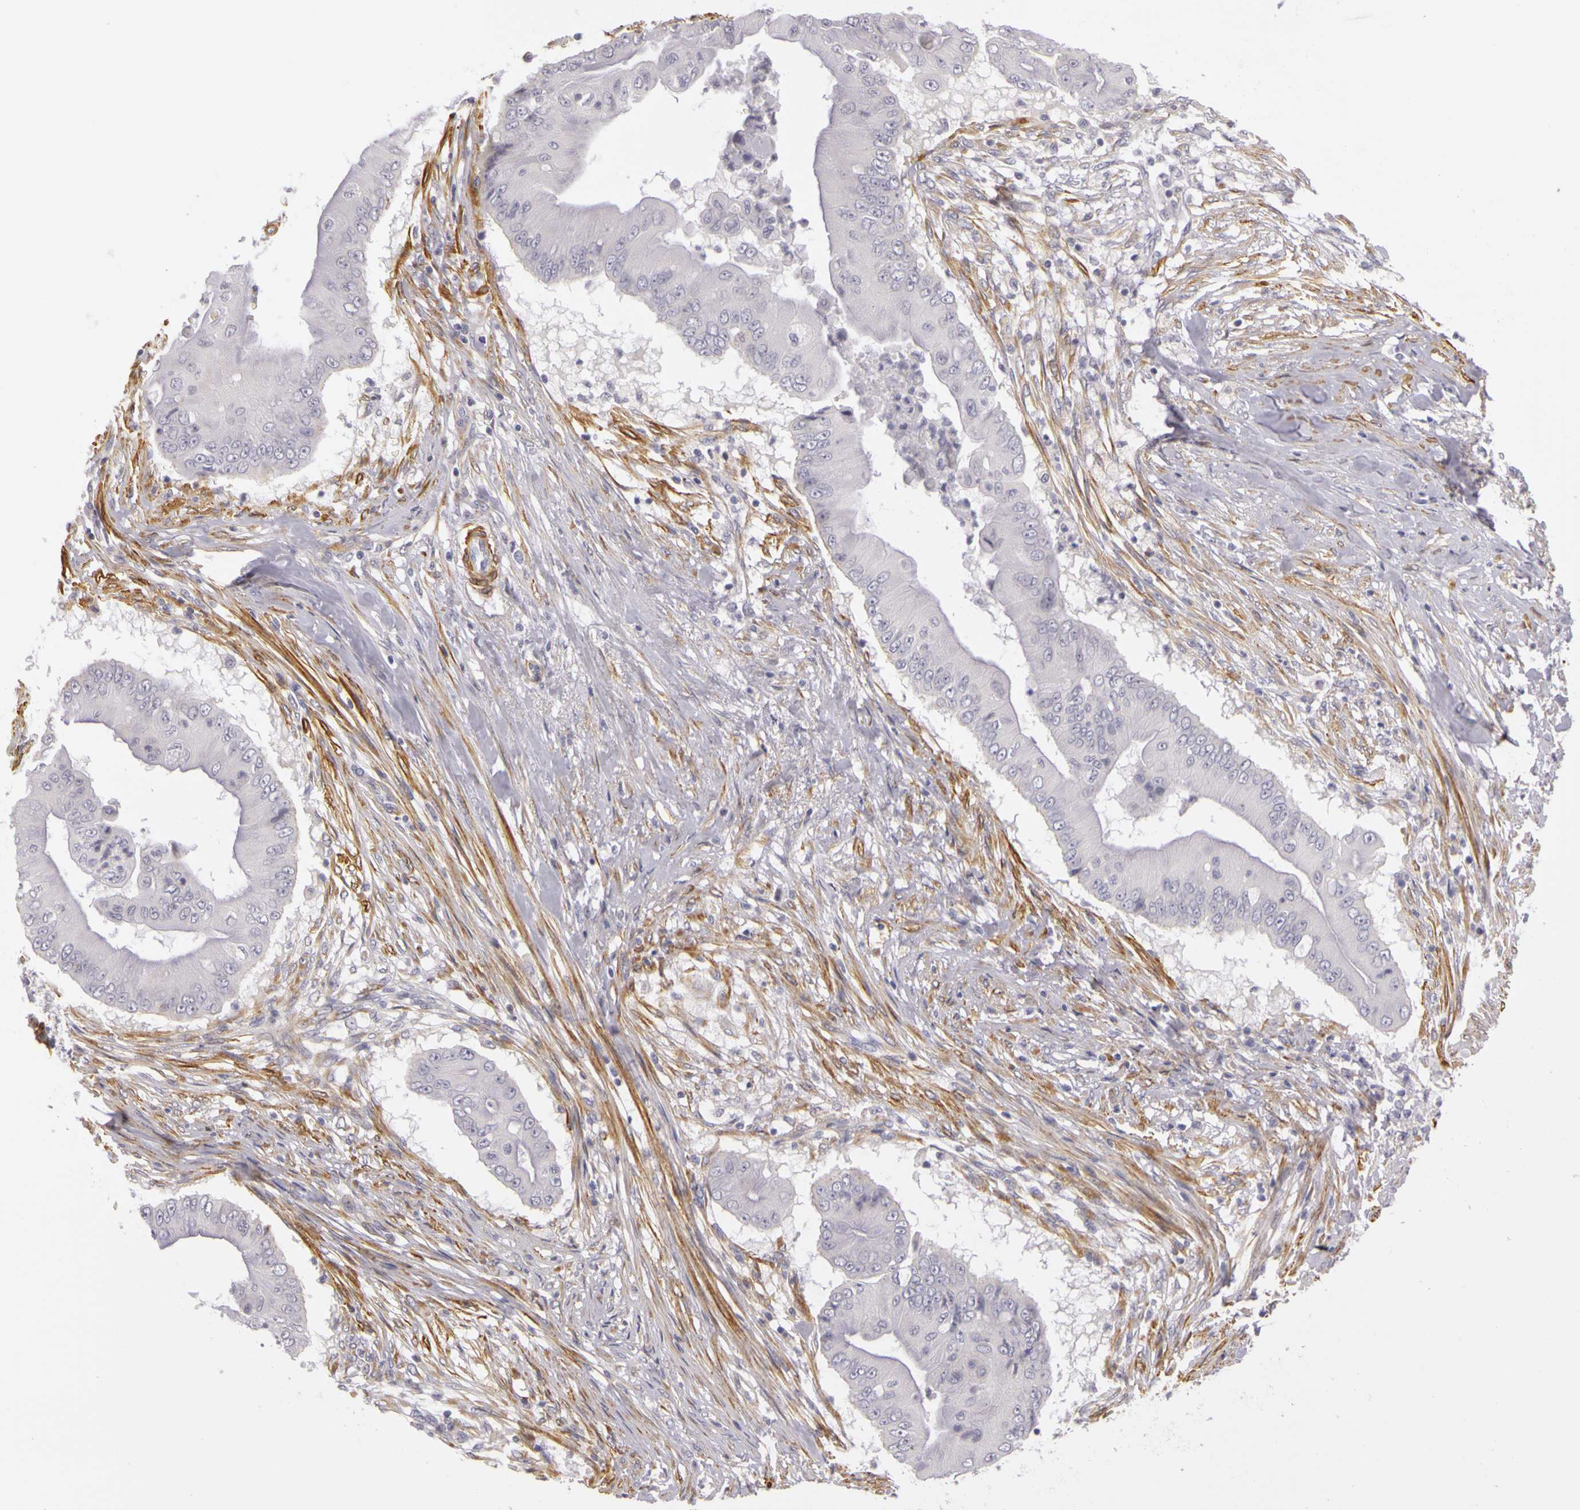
{"staining": {"intensity": "negative", "quantity": "none", "location": "none"}, "tissue": "pancreatic cancer", "cell_type": "Tumor cells", "image_type": "cancer", "snomed": [{"axis": "morphology", "description": "Adenocarcinoma, NOS"}, {"axis": "topography", "description": "Pancreas"}], "caption": "Human adenocarcinoma (pancreatic) stained for a protein using immunohistochemistry (IHC) displays no positivity in tumor cells.", "gene": "CNTN2", "patient": {"sex": "male", "age": 62}}